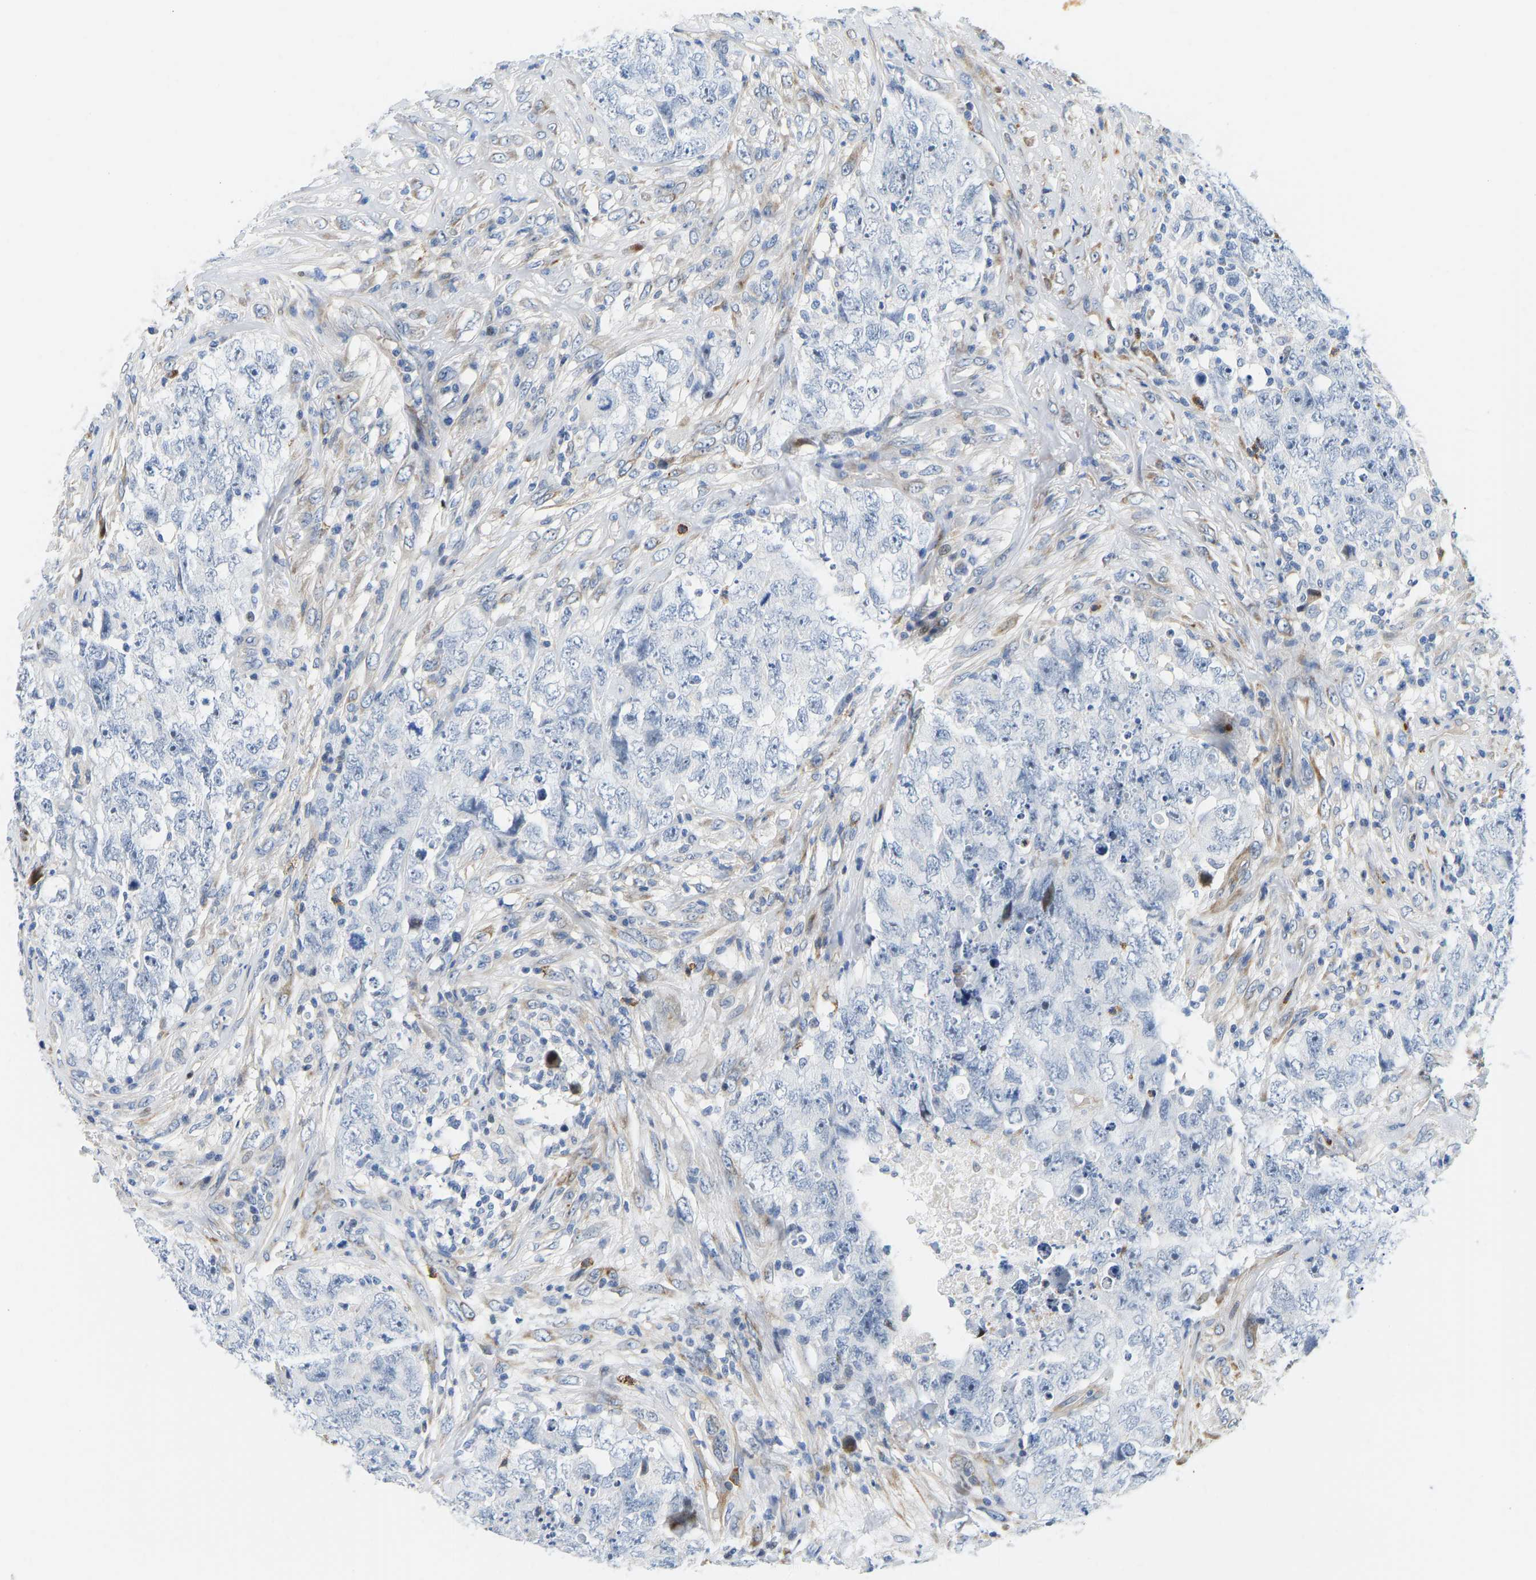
{"staining": {"intensity": "moderate", "quantity": "<25%", "location": "nuclear"}, "tissue": "testis cancer", "cell_type": "Tumor cells", "image_type": "cancer", "snomed": [{"axis": "morphology", "description": "Carcinoma, Embryonal, NOS"}, {"axis": "topography", "description": "Testis"}], "caption": "Immunohistochemical staining of testis embryonal carcinoma demonstrates low levels of moderate nuclear staining in approximately <25% of tumor cells.", "gene": "HDAC5", "patient": {"sex": "male", "age": 32}}